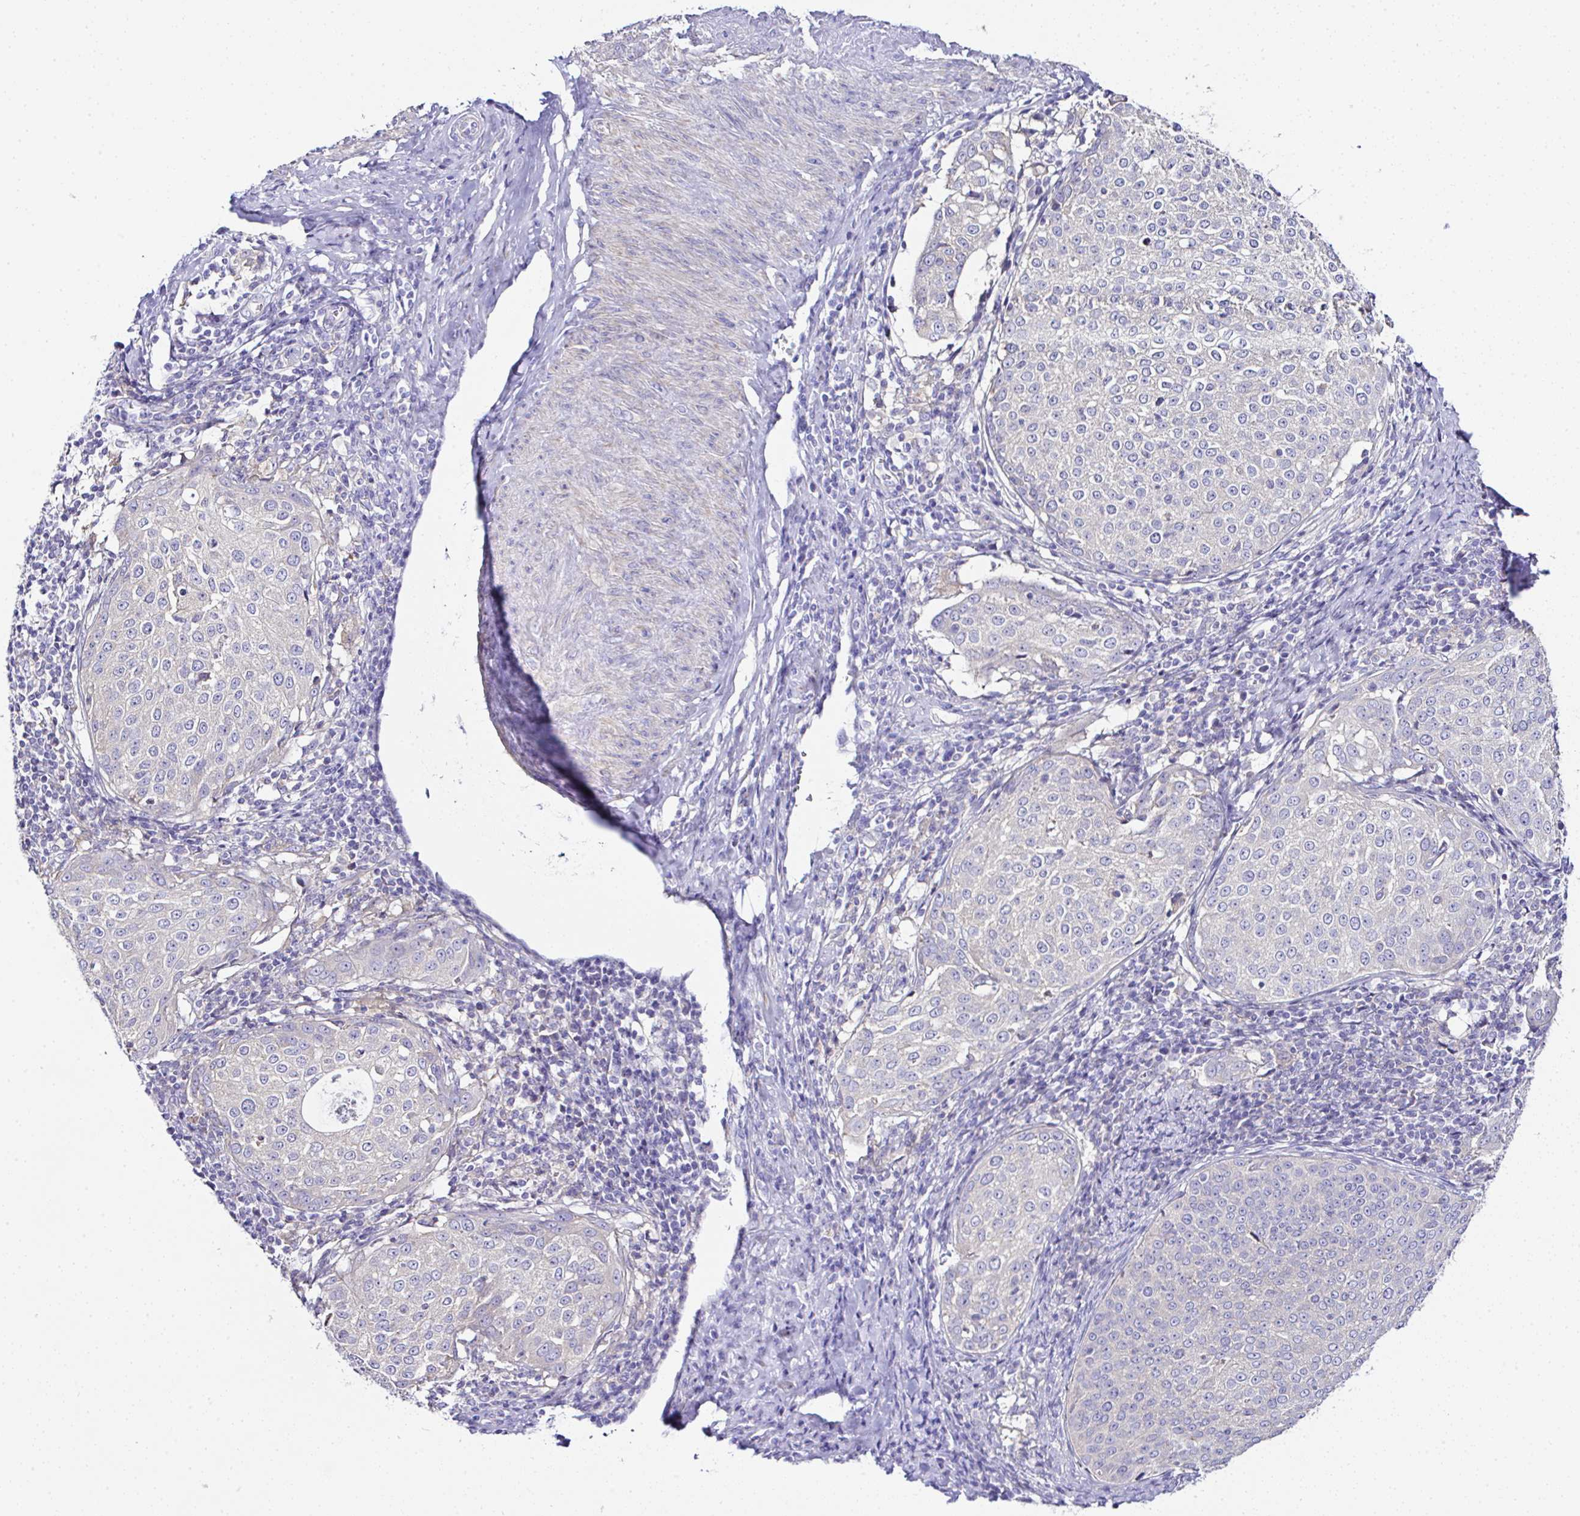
{"staining": {"intensity": "negative", "quantity": "none", "location": "none"}, "tissue": "cervical cancer", "cell_type": "Tumor cells", "image_type": "cancer", "snomed": [{"axis": "morphology", "description": "Squamous cell carcinoma, NOS"}, {"axis": "topography", "description": "Cervix"}], "caption": "Human cervical cancer stained for a protein using immunohistochemistry (IHC) demonstrates no expression in tumor cells.", "gene": "OR4P4", "patient": {"sex": "female", "age": 57}}